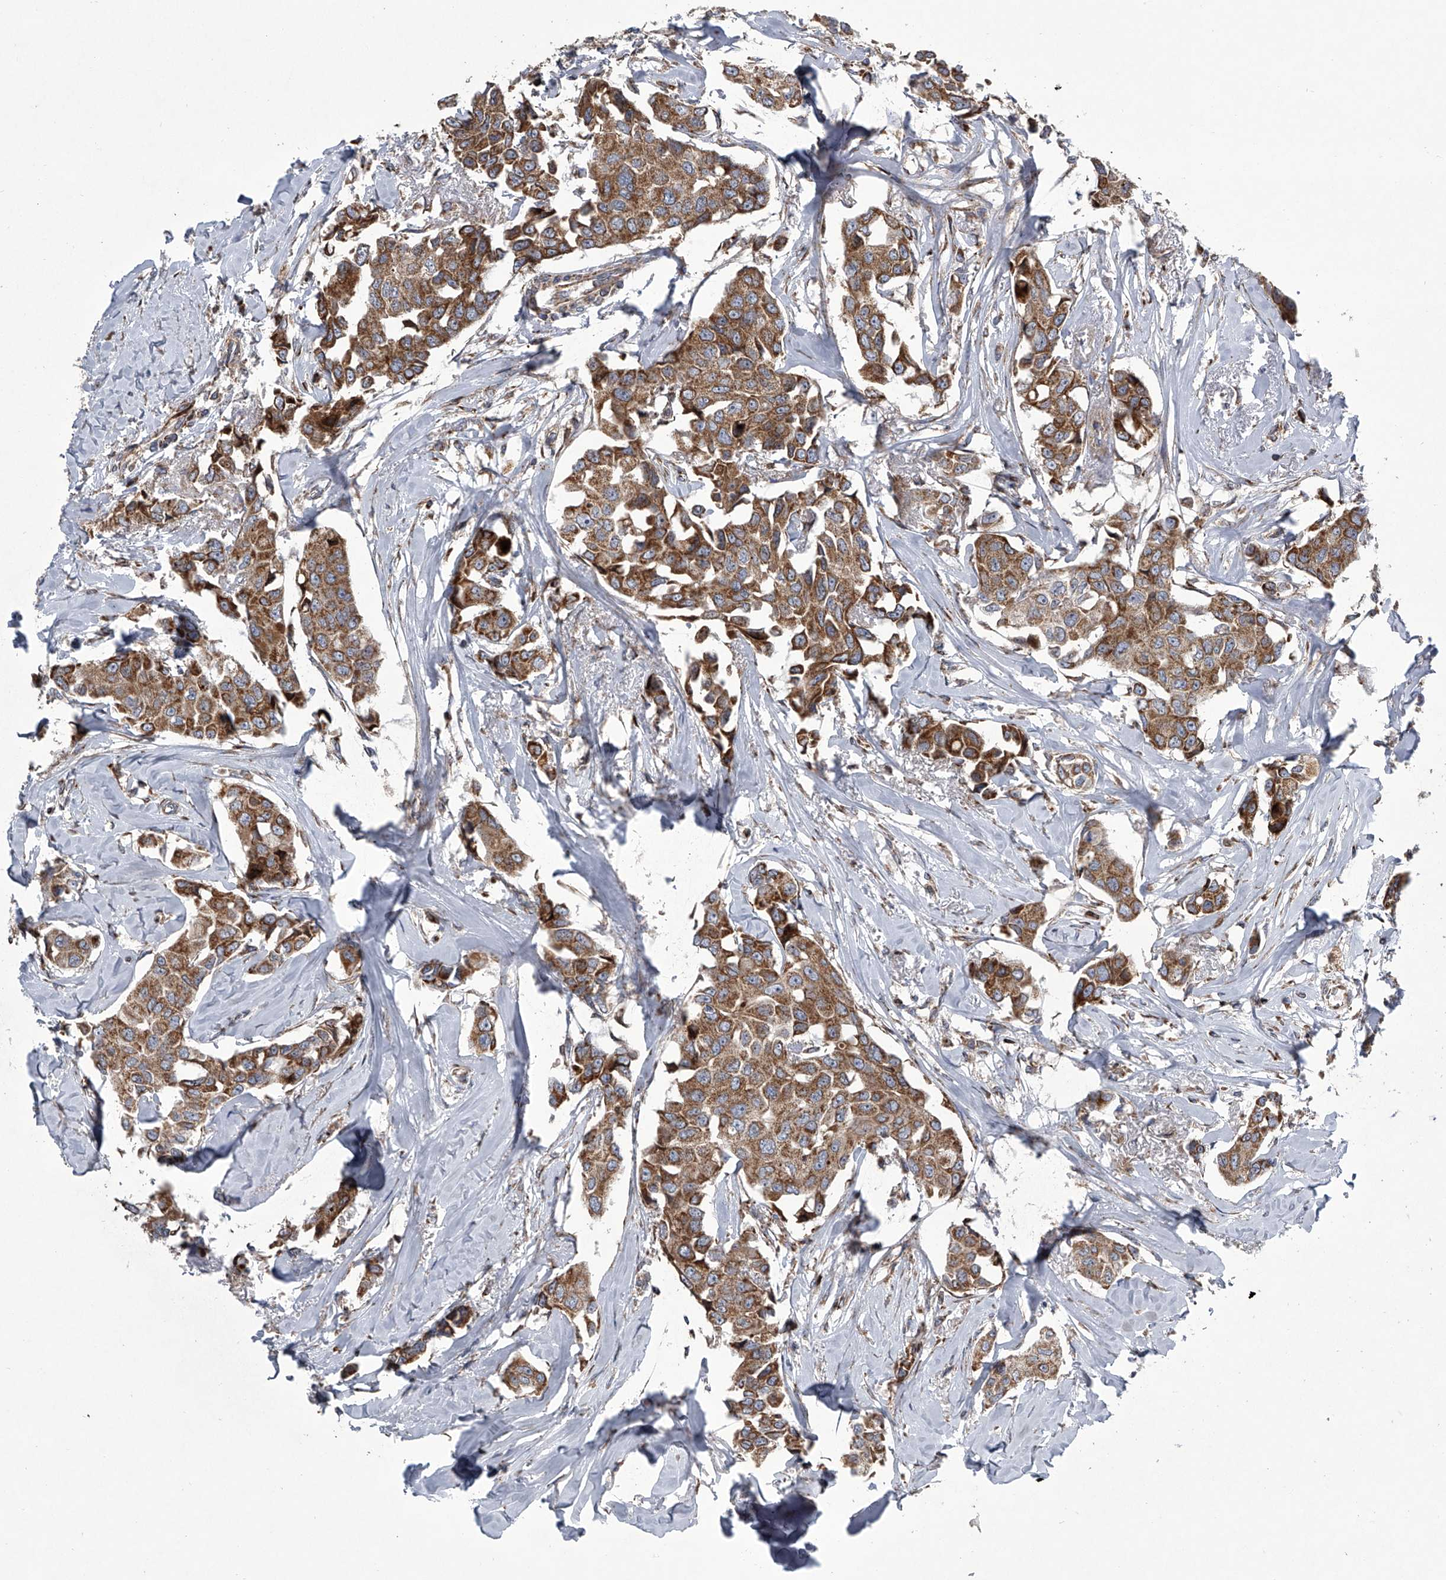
{"staining": {"intensity": "moderate", "quantity": ">75%", "location": "cytoplasmic/membranous"}, "tissue": "breast cancer", "cell_type": "Tumor cells", "image_type": "cancer", "snomed": [{"axis": "morphology", "description": "Duct carcinoma"}, {"axis": "topography", "description": "Breast"}], "caption": "This histopathology image reveals immunohistochemistry (IHC) staining of breast cancer, with medium moderate cytoplasmic/membranous staining in about >75% of tumor cells.", "gene": "STRADA", "patient": {"sex": "female", "age": 80}}